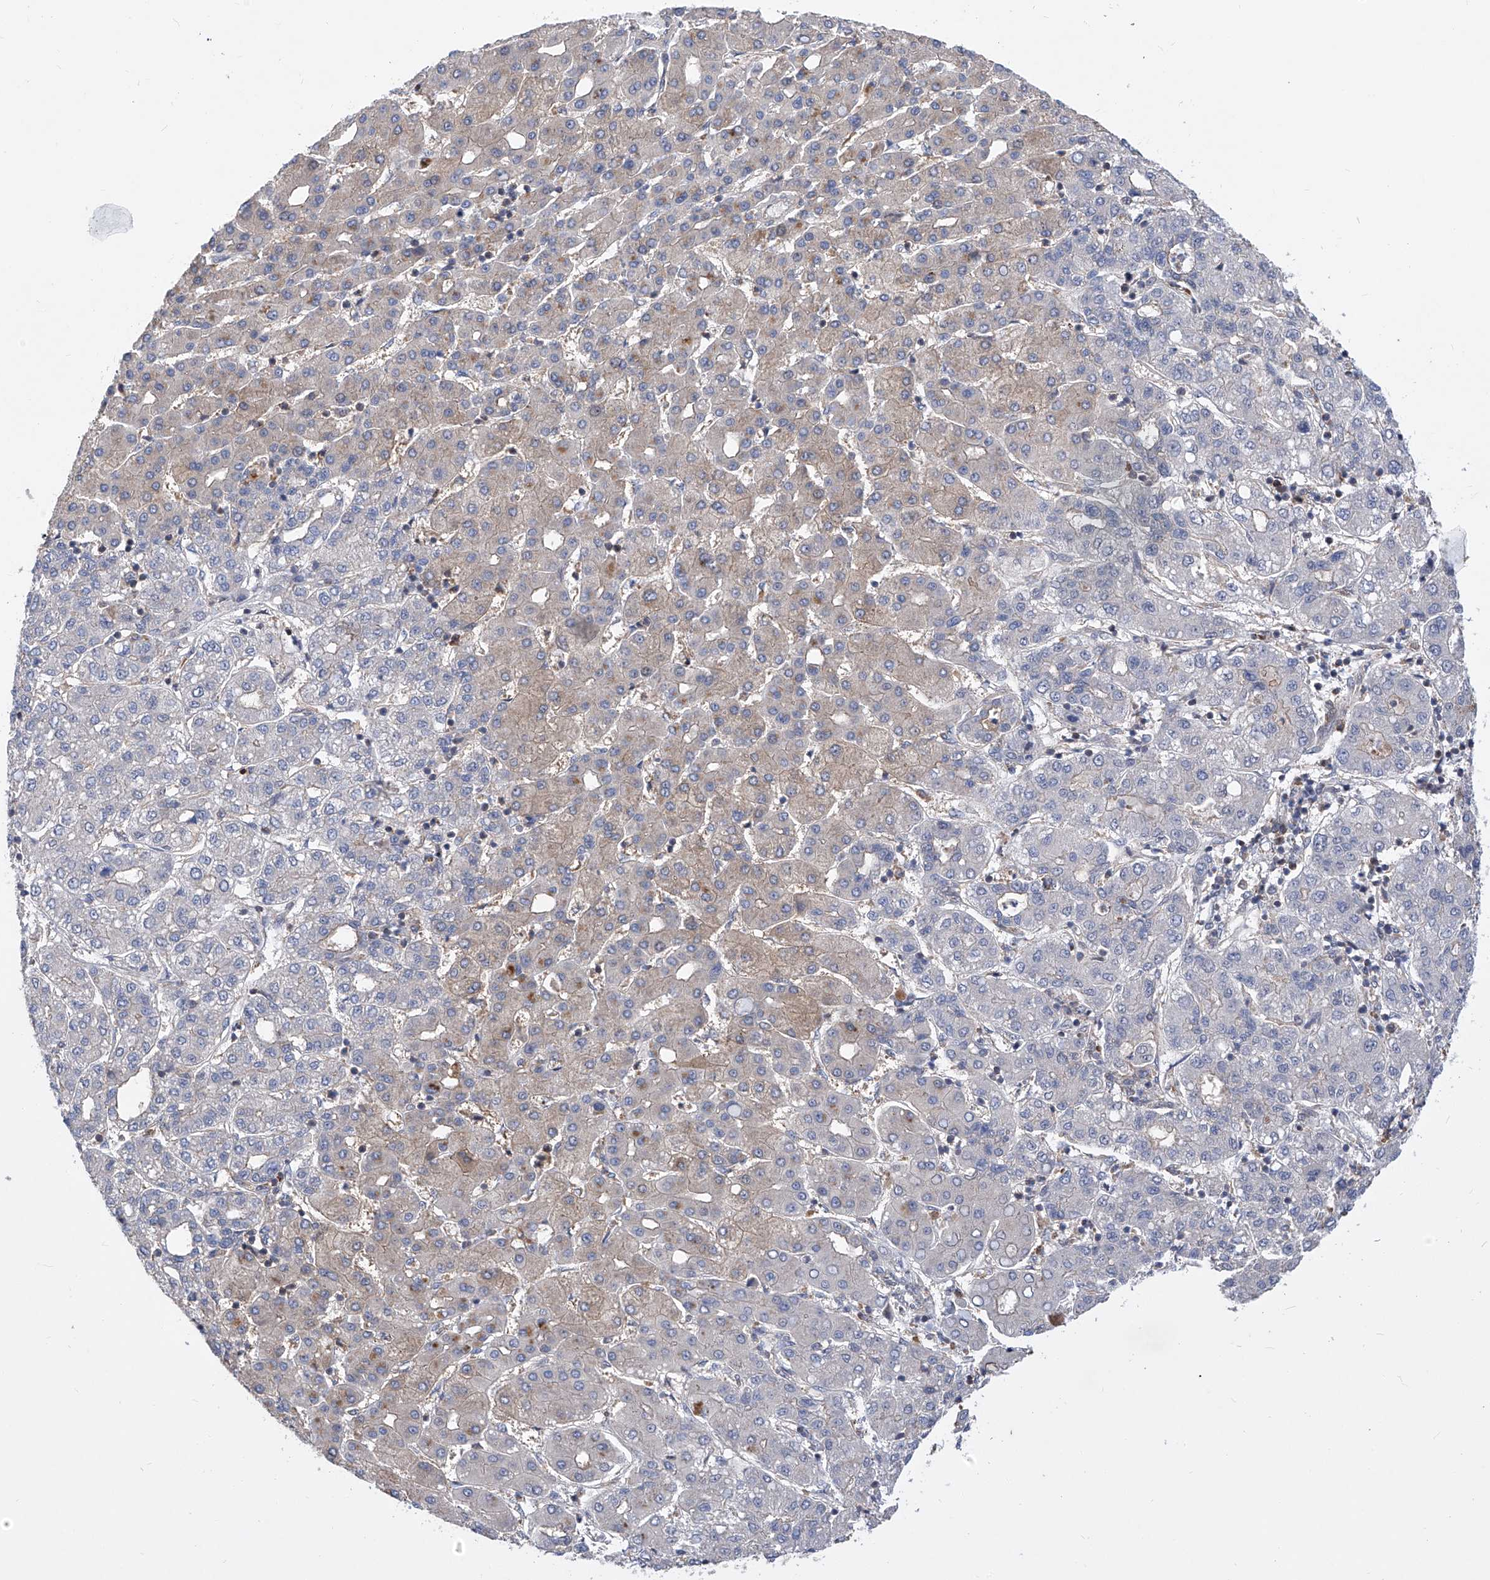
{"staining": {"intensity": "weak", "quantity": "<25%", "location": "cytoplasmic/membranous"}, "tissue": "liver cancer", "cell_type": "Tumor cells", "image_type": "cancer", "snomed": [{"axis": "morphology", "description": "Carcinoma, Hepatocellular, NOS"}, {"axis": "topography", "description": "Liver"}], "caption": "Immunohistochemistry micrograph of neoplastic tissue: human hepatocellular carcinoma (liver) stained with DAB (3,3'-diaminobenzidine) reveals no significant protein staining in tumor cells.", "gene": "KIFC2", "patient": {"sex": "male", "age": 65}}